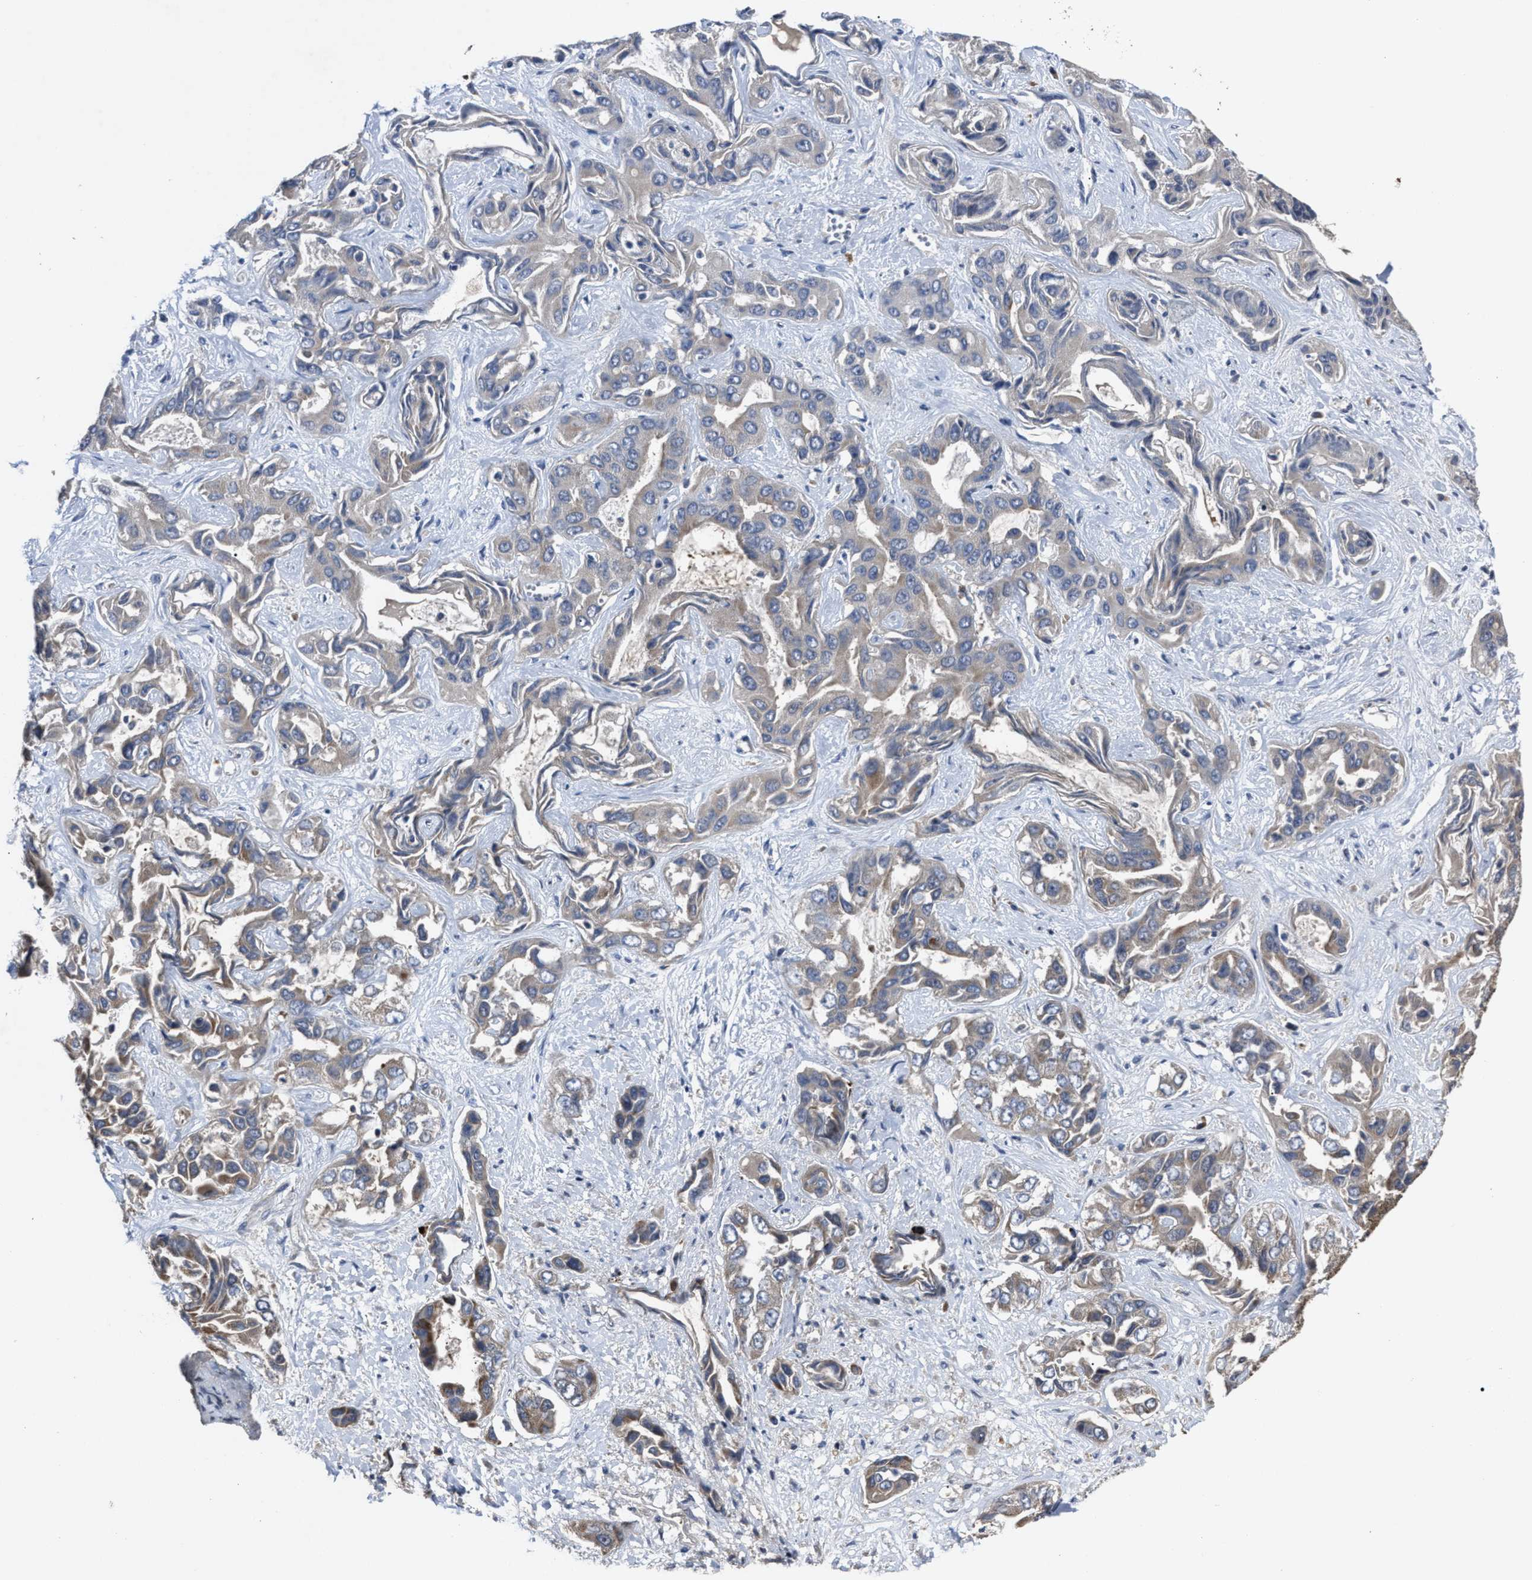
{"staining": {"intensity": "weak", "quantity": "<25%", "location": "cytoplasmic/membranous"}, "tissue": "liver cancer", "cell_type": "Tumor cells", "image_type": "cancer", "snomed": [{"axis": "morphology", "description": "Cholangiocarcinoma"}, {"axis": "topography", "description": "Liver"}], "caption": "A histopathology image of human cholangiocarcinoma (liver) is negative for staining in tumor cells. (Brightfield microscopy of DAB (3,3'-diaminobenzidine) IHC at high magnification).", "gene": "PASK", "patient": {"sex": "female", "age": 52}}